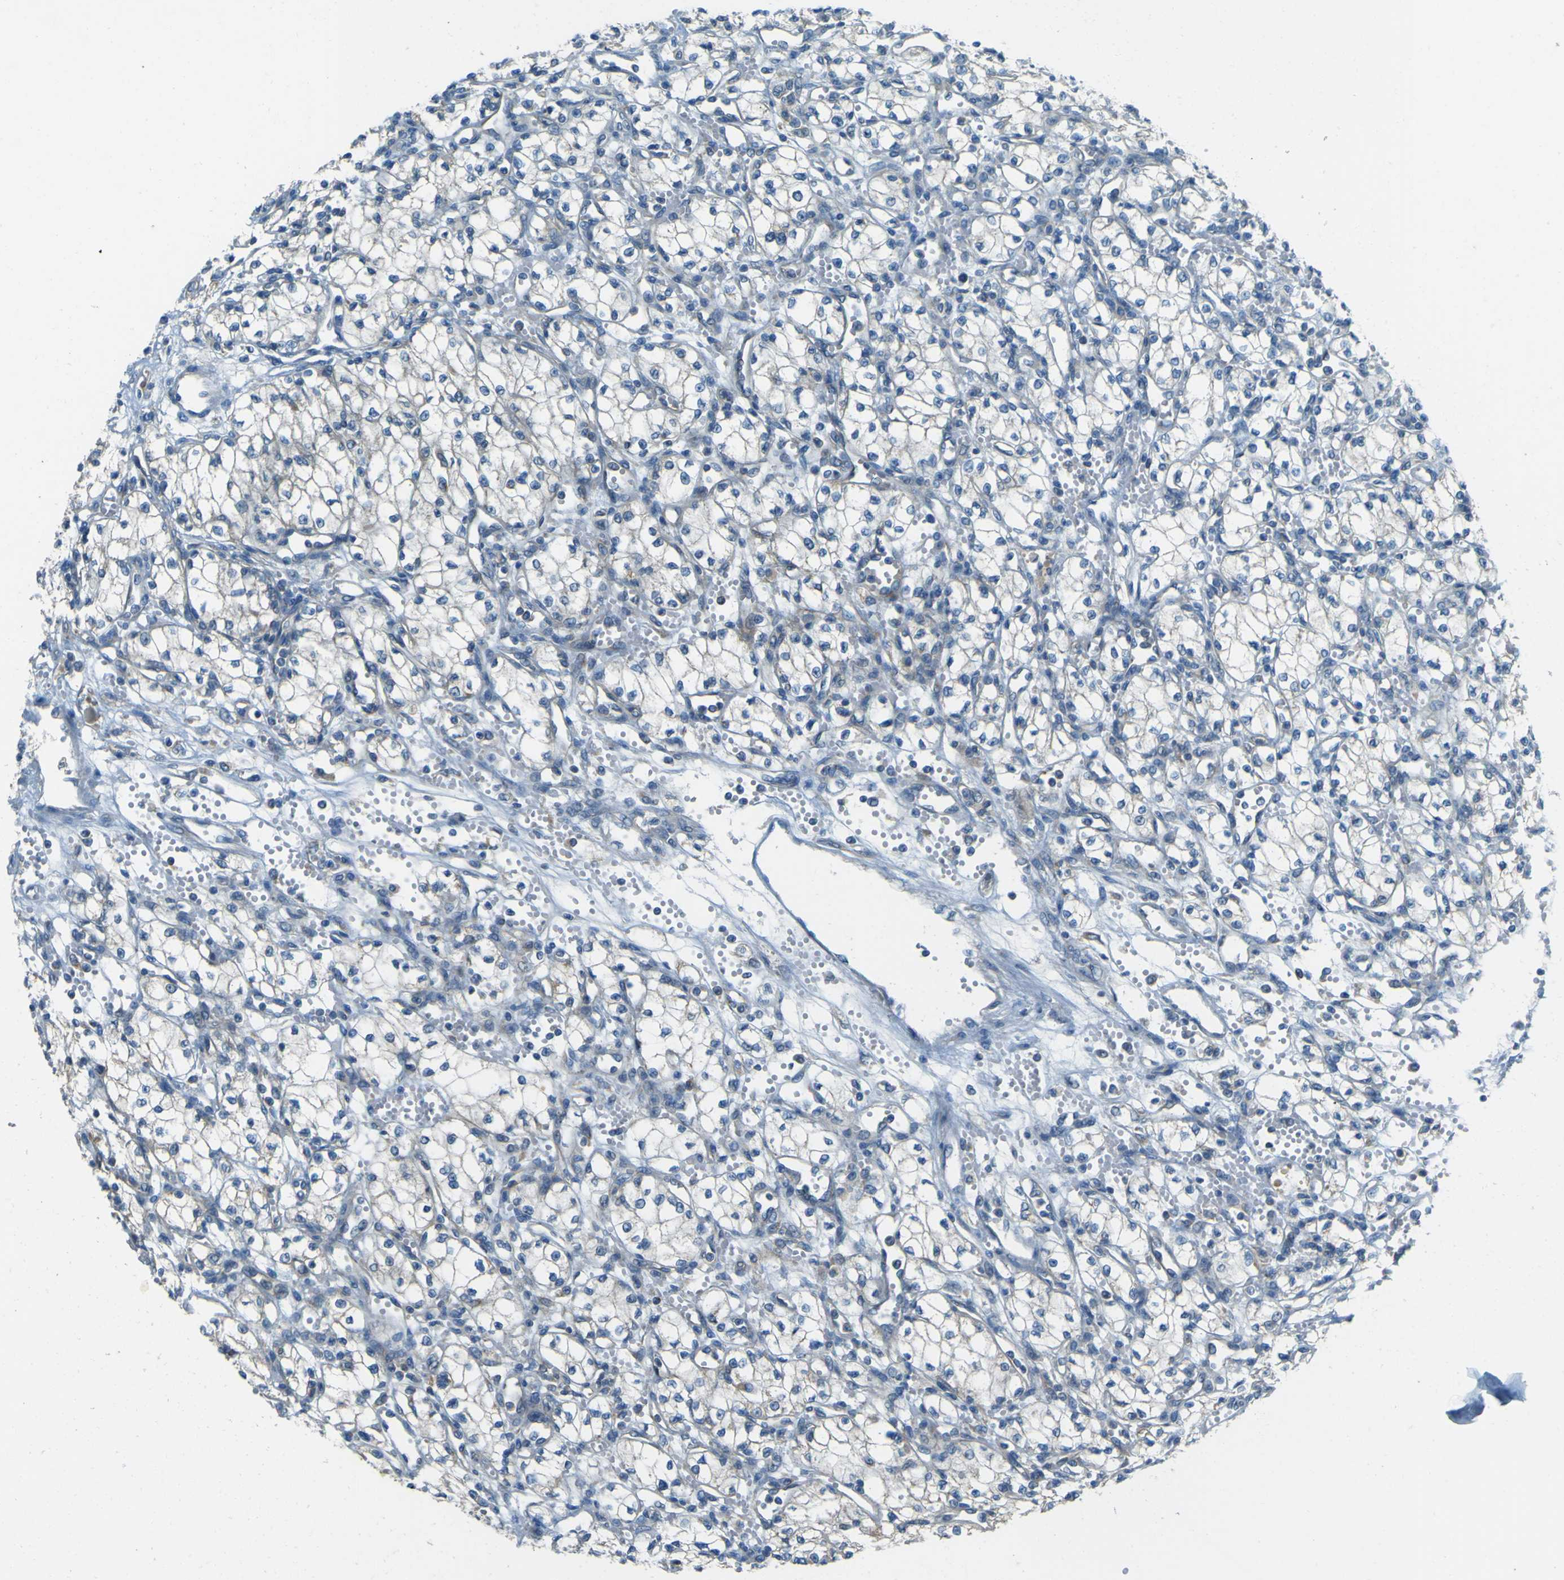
{"staining": {"intensity": "negative", "quantity": "none", "location": "none"}, "tissue": "renal cancer", "cell_type": "Tumor cells", "image_type": "cancer", "snomed": [{"axis": "morphology", "description": "Normal tissue, NOS"}, {"axis": "morphology", "description": "Adenocarcinoma, NOS"}, {"axis": "topography", "description": "Kidney"}], "caption": "Human renal adenocarcinoma stained for a protein using IHC demonstrates no staining in tumor cells.", "gene": "FKTN", "patient": {"sex": "male", "age": 59}}